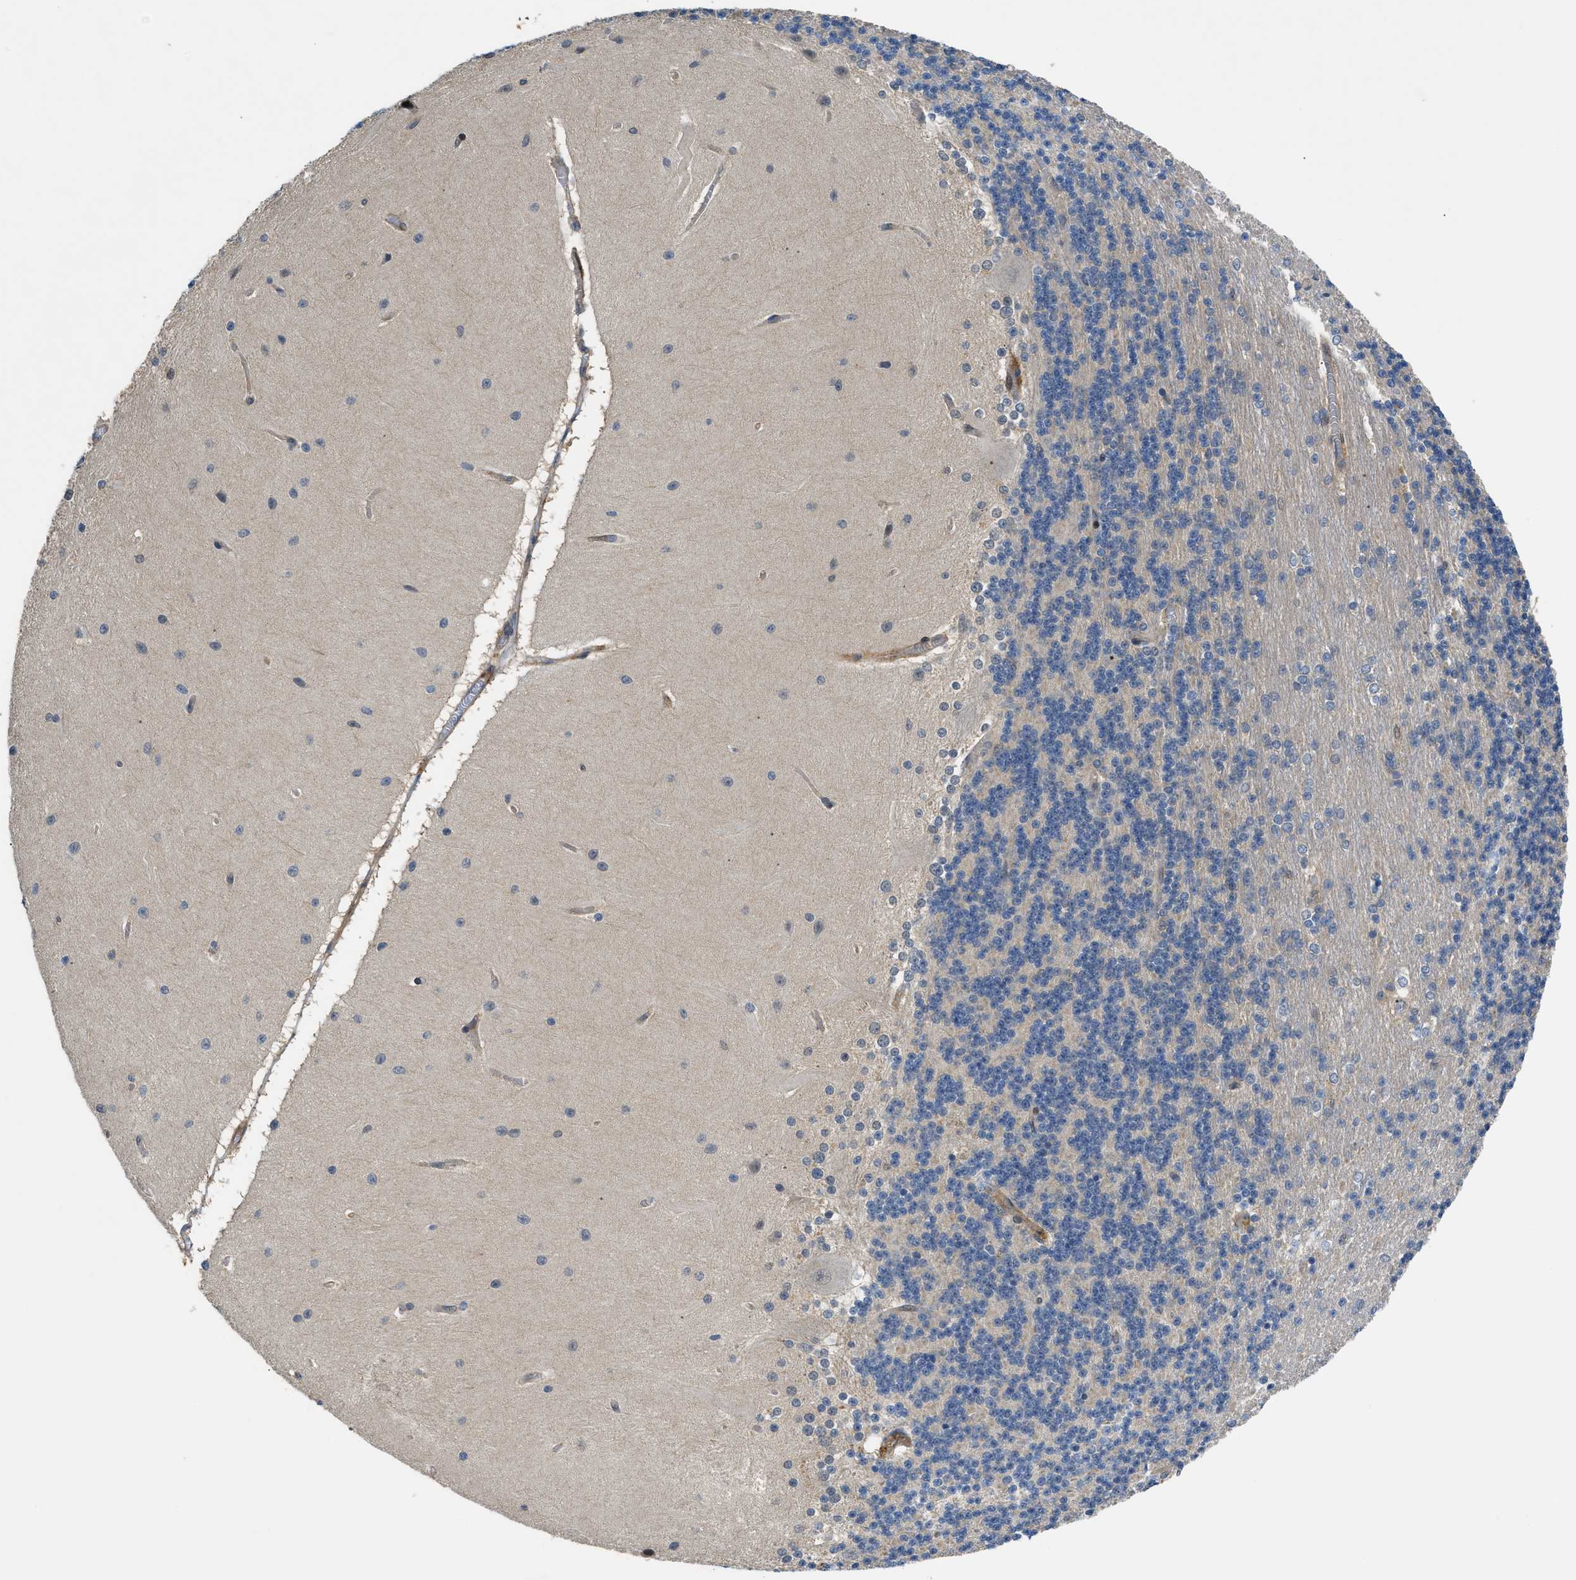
{"staining": {"intensity": "negative", "quantity": "none", "location": "none"}, "tissue": "cerebellum", "cell_type": "Cells in granular layer", "image_type": "normal", "snomed": [{"axis": "morphology", "description": "Normal tissue, NOS"}, {"axis": "topography", "description": "Cerebellum"}], "caption": "A high-resolution micrograph shows immunohistochemistry (IHC) staining of normal cerebellum, which displays no significant positivity in cells in granular layer.", "gene": "TRAK2", "patient": {"sex": "female", "age": 54}}